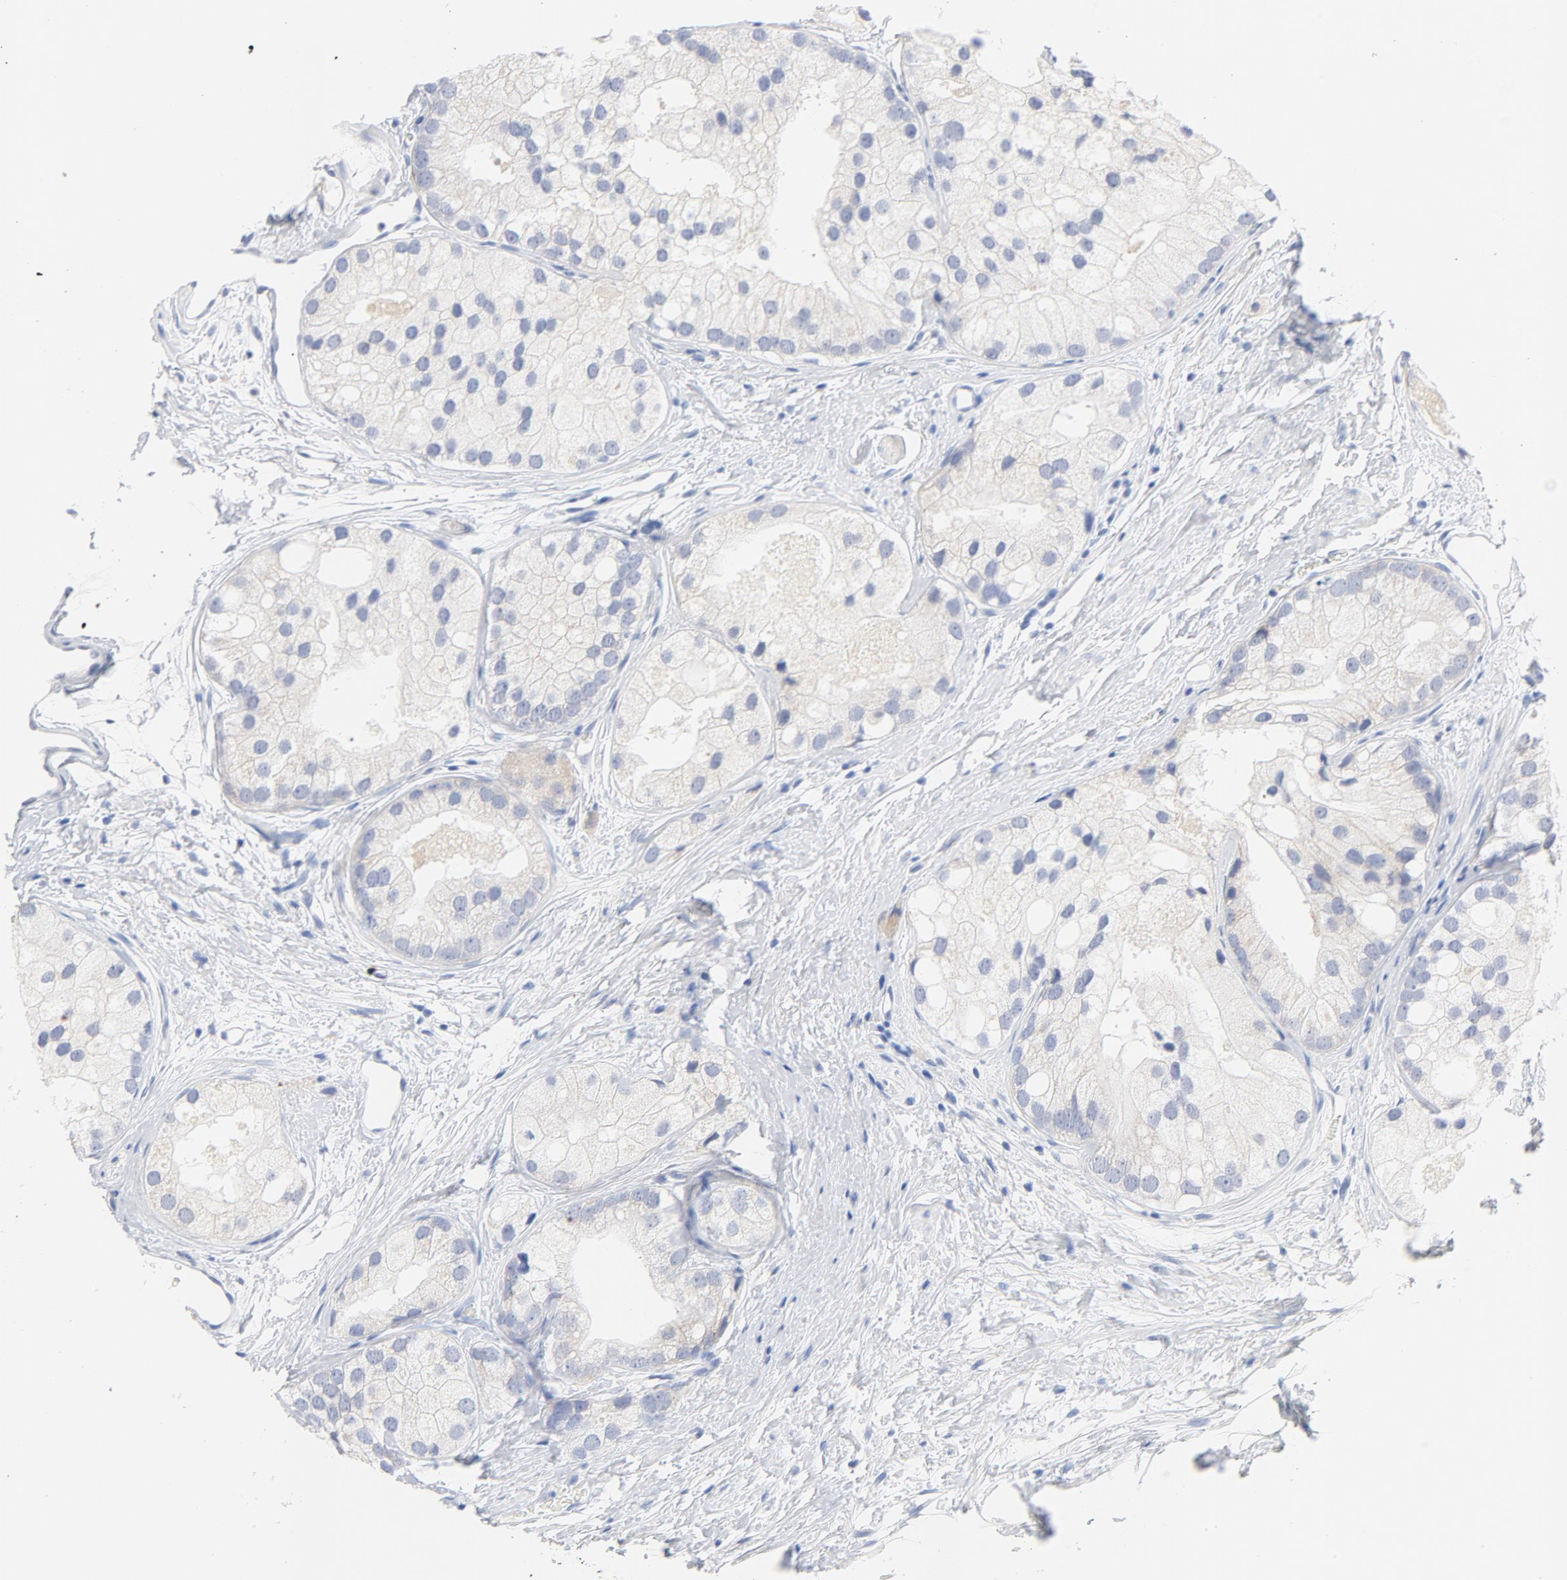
{"staining": {"intensity": "negative", "quantity": "none", "location": "none"}, "tissue": "prostate cancer", "cell_type": "Tumor cells", "image_type": "cancer", "snomed": [{"axis": "morphology", "description": "Adenocarcinoma, Low grade"}, {"axis": "topography", "description": "Prostate"}], "caption": "This is an immunohistochemistry (IHC) micrograph of adenocarcinoma (low-grade) (prostate). There is no staining in tumor cells.", "gene": "FGFR3", "patient": {"sex": "male", "age": 69}}